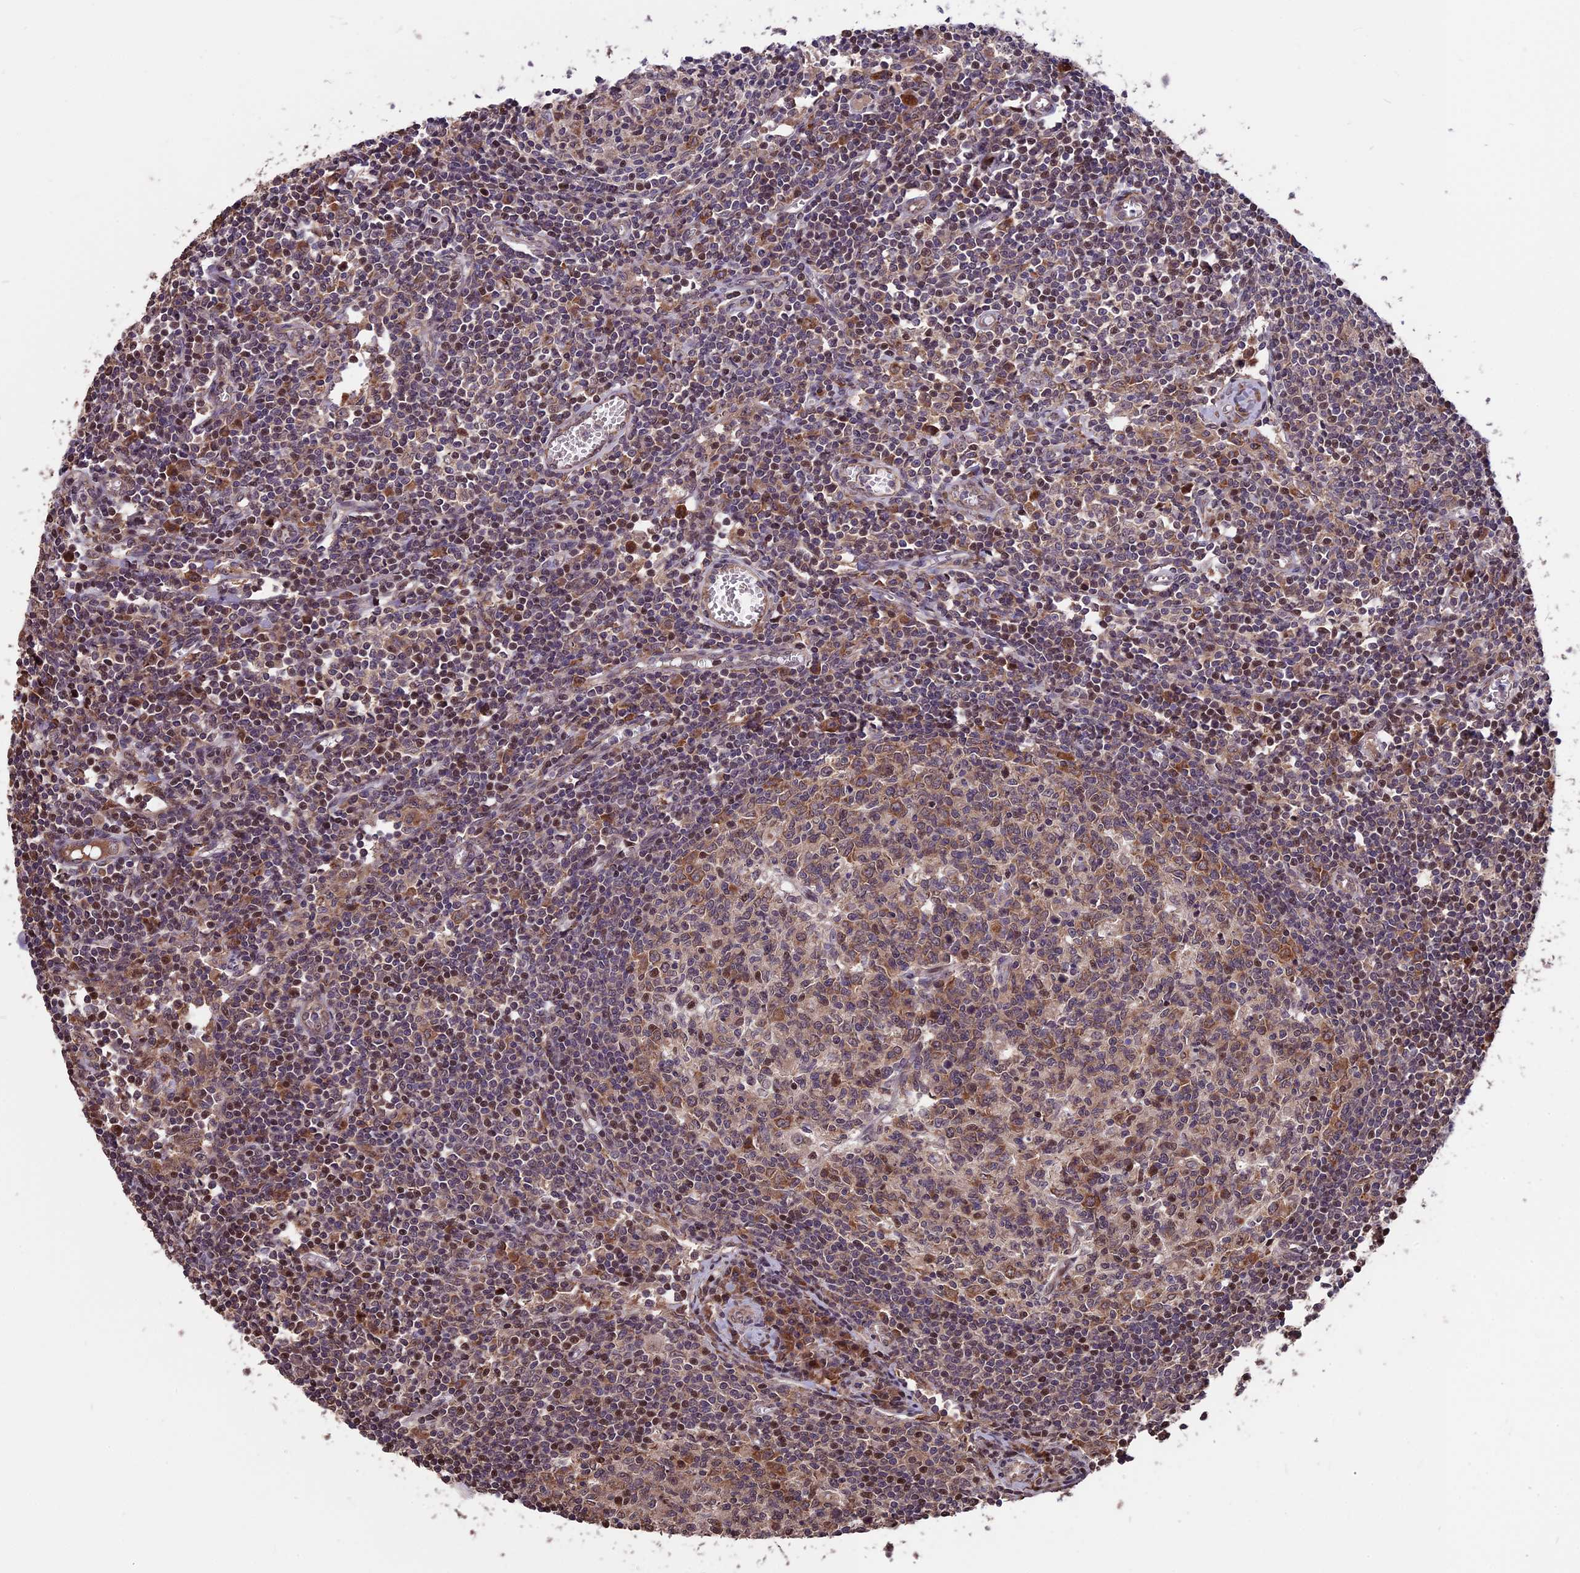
{"staining": {"intensity": "weak", "quantity": "25%-75%", "location": "cytoplasmic/membranous,nuclear"}, "tissue": "lymph node", "cell_type": "Germinal center cells", "image_type": "normal", "snomed": [{"axis": "morphology", "description": "Normal tissue, NOS"}, {"axis": "topography", "description": "Lymph node"}], "caption": "A photomicrograph of human lymph node stained for a protein reveals weak cytoplasmic/membranous,nuclear brown staining in germinal center cells. (IHC, brightfield microscopy, high magnification).", "gene": "ZNF598", "patient": {"sex": "female", "age": 55}}